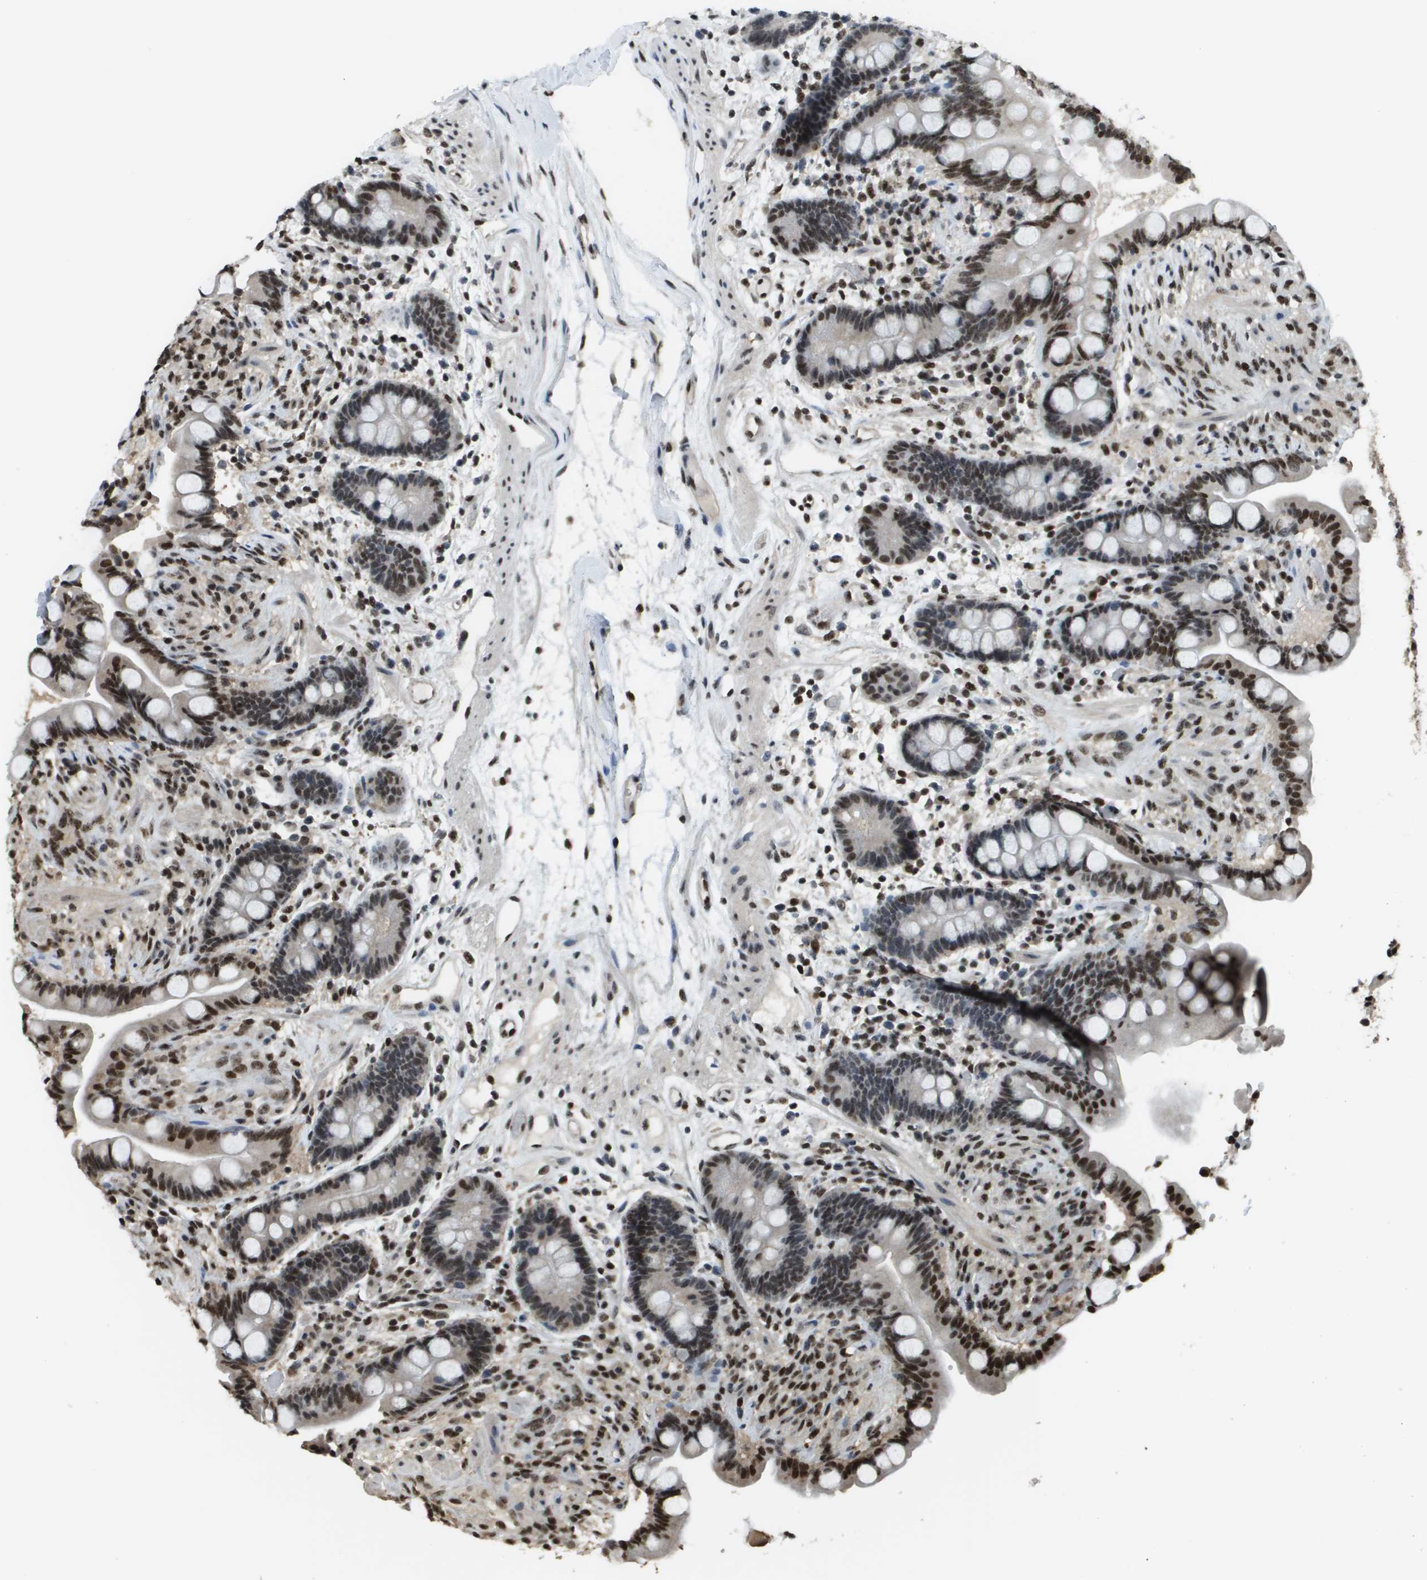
{"staining": {"intensity": "weak", "quantity": ">75%", "location": "nuclear"}, "tissue": "colon", "cell_type": "Endothelial cells", "image_type": "normal", "snomed": [{"axis": "morphology", "description": "Normal tissue, NOS"}, {"axis": "topography", "description": "Colon"}], "caption": "Immunohistochemistry histopathology image of benign colon: colon stained using immunohistochemistry (IHC) reveals low levels of weak protein expression localized specifically in the nuclear of endothelial cells, appearing as a nuclear brown color.", "gene": "SP100", "patient": {"sex": "male", "age": 73}}